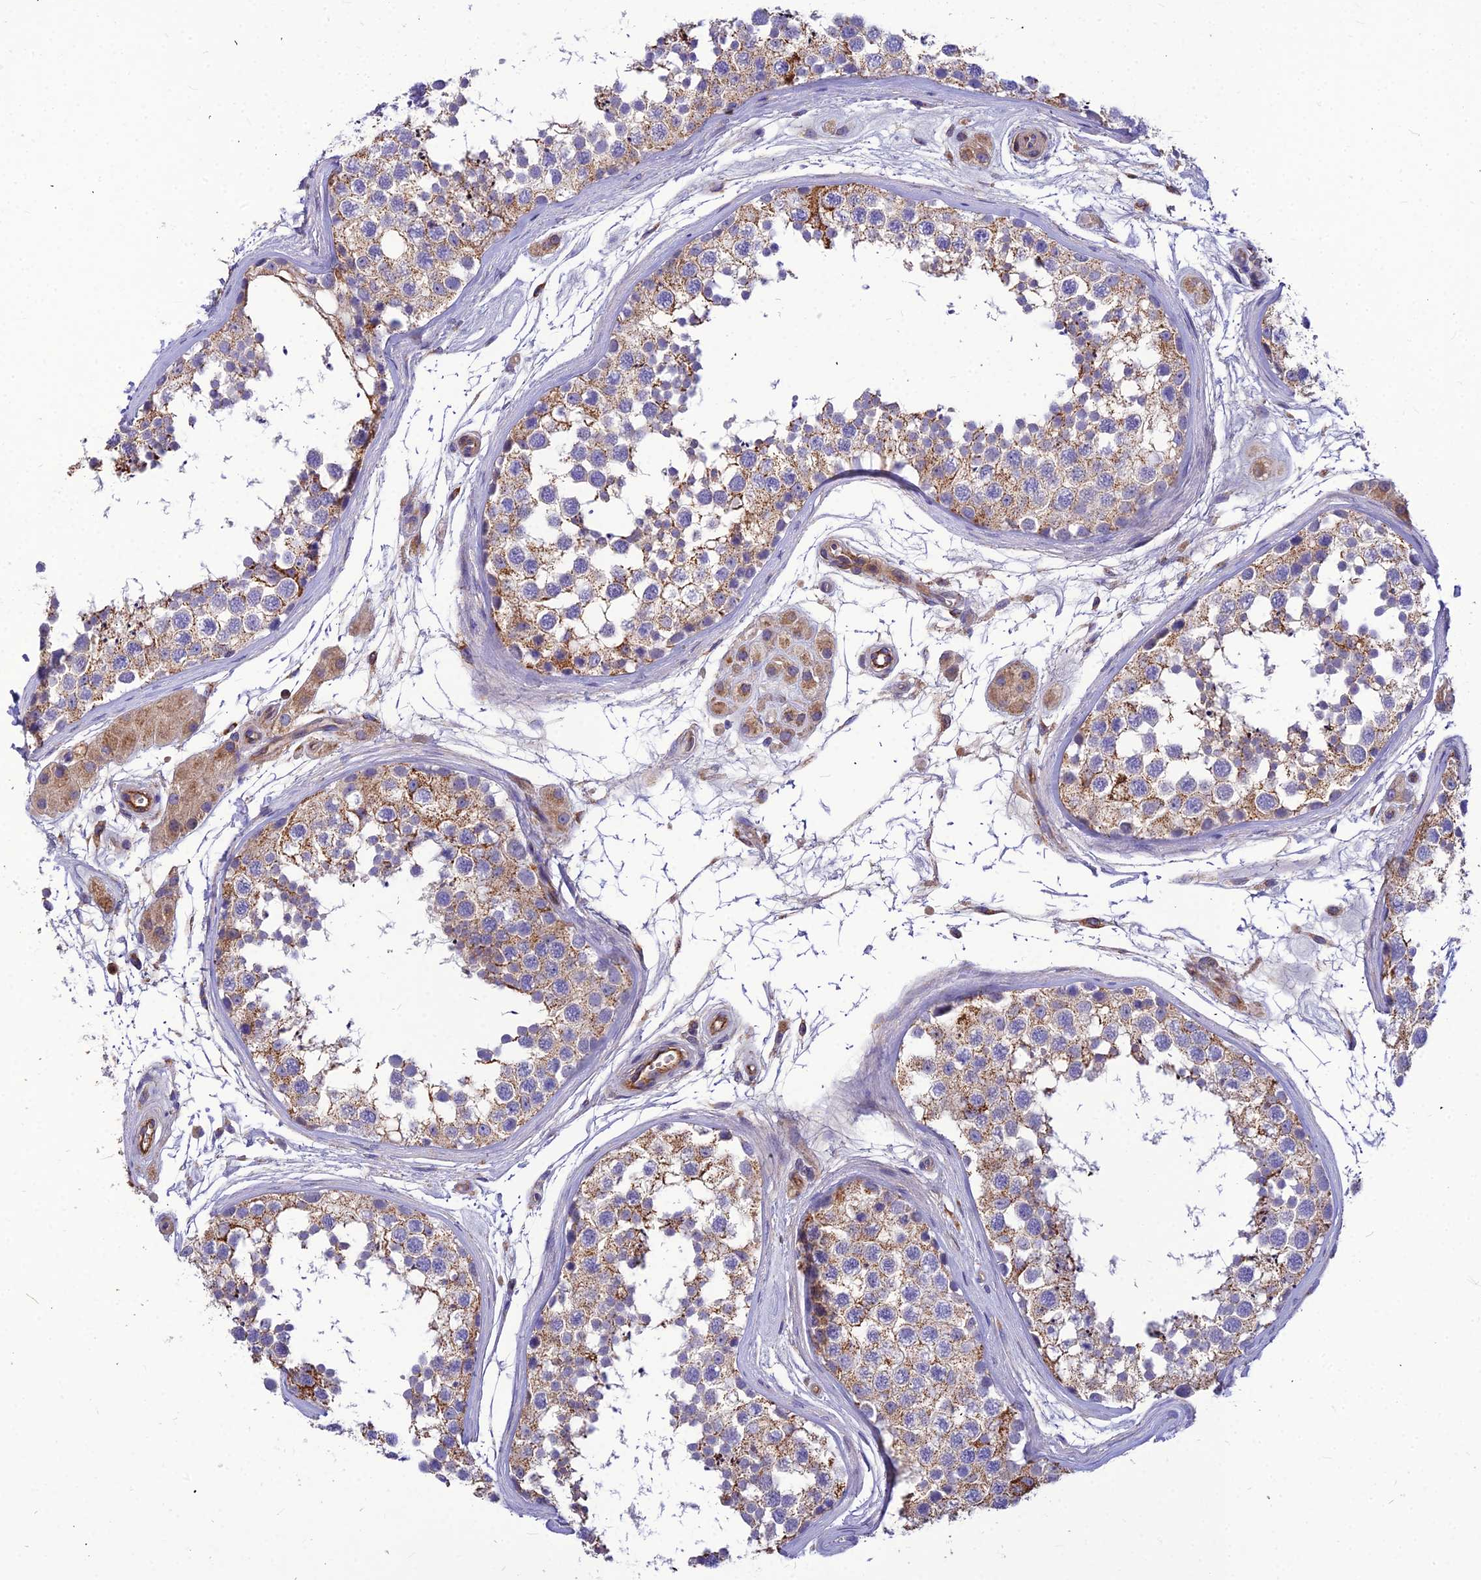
{"staining": {"intensity": "moderate", "quantity": "25%-75%", "location": "cytoplasmic/membranous"}, "tissue": "testis", "cell_type": "Cells in seminiferous ducts", "image_type": "normal", "snomed": [{"axis": "morphology", "description": "Normal tissue, NOS"}, {"axis": "topography", "description": "Testis"}], "caption": "A histopathology image of human testis stained for a protein demonstrates moderate cytoplasmic/membranous brown staining in cells in seminiferous ducts. The protein is stained brown, and the nuclei are stained in blue (DAB (3,3'-diaminobenzidine) IHC with brightfield microscopy, high magnification).", "gene": "ASPHD1", "patient": {"sex": "male", "age": 56}}